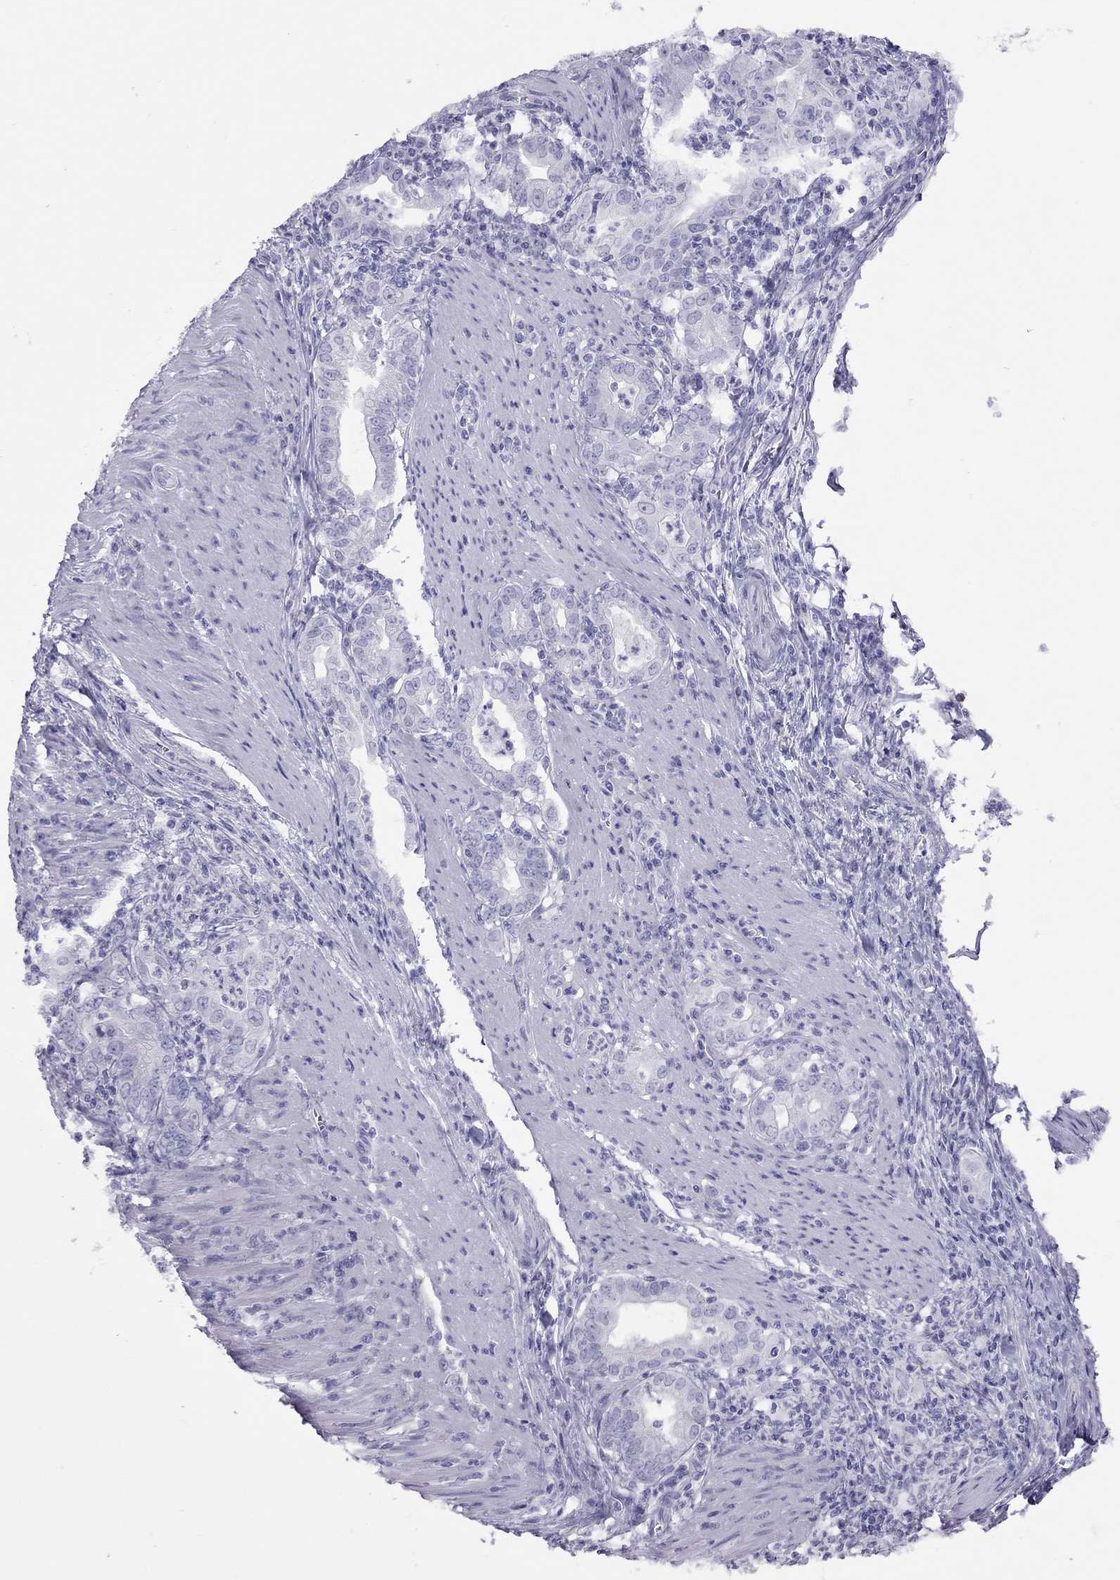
{"staining": {"intensity": "negative", "quantity": "none", "location": "none"}, "tissue": "stomach cancer", "cell_type": "Tumor cells", "image_type": "cancer", "snomed": [{"axis": "morphology", "description": "Adenocarcinoma, NOS"}, {"axis": "topography", "description": "Stomach, upper"}], "caption": "There is no significant staining in tumor cells of adenocarcinoma (stomach).", "gene": "STAG3", "patient": {"sex": "female", "age": 79}}